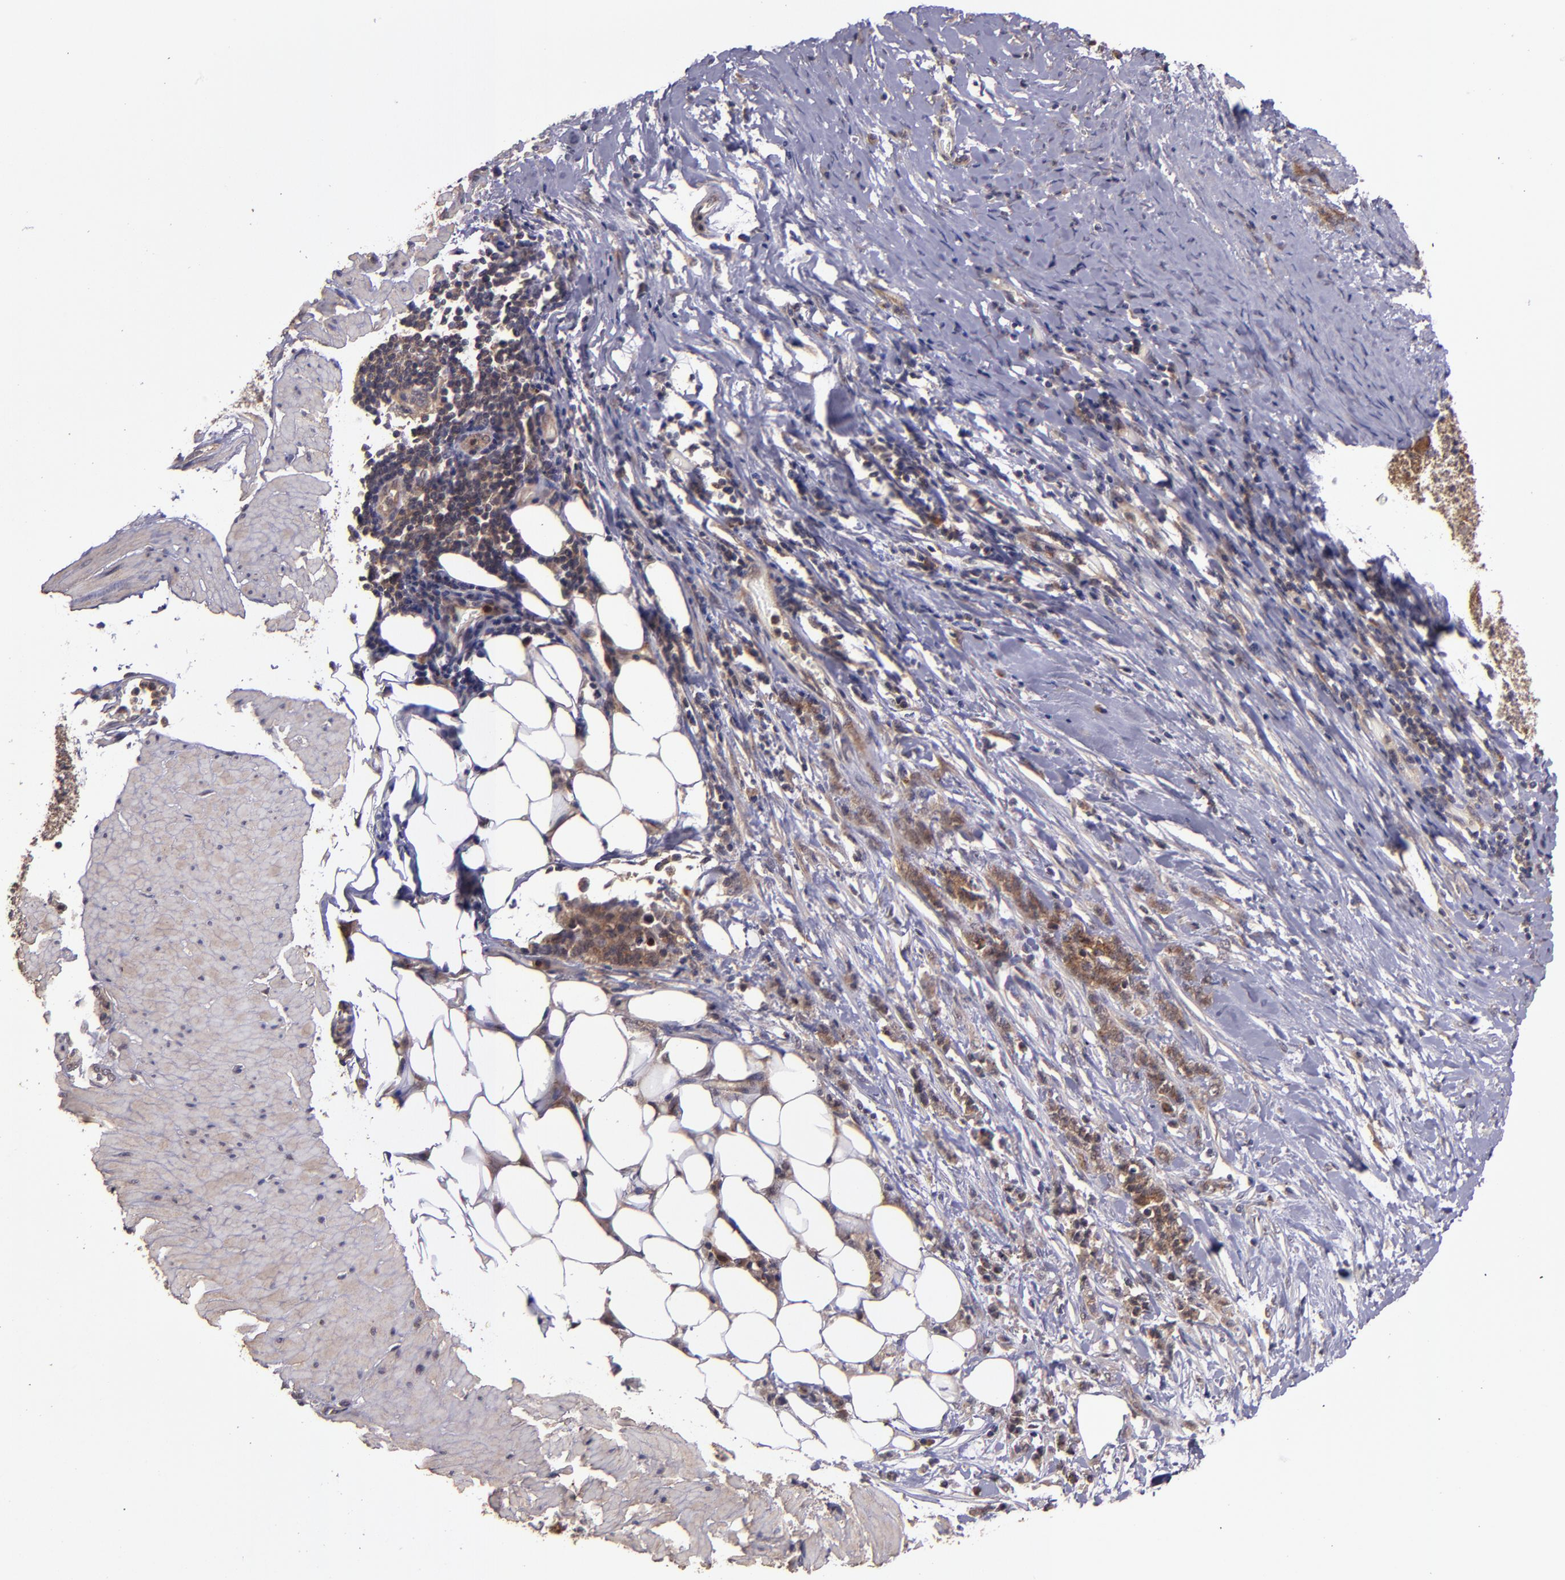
{"staining": {"intensity": "weak", "quantity": ">75%", "location": "cytoplasmic/membranous"}, "tissue": "stomach cancer", "cell_type": "Tumor cells", "image_type": "cancer", "snomed": [{"axis": "morphology", "description": "Adenocarcinoma, NOS"}, {"axis": "topography", "description": "Stomach, lower"}], "caption": "Adenocarcinoma (stomach) was stained to show a protein in brown. There is low levels of weak cytoplasmic/membranous positivity in about >75% of tumor cells.", "gene": "FTSJ1", "patient": {"sex": "male", "age": 88}}